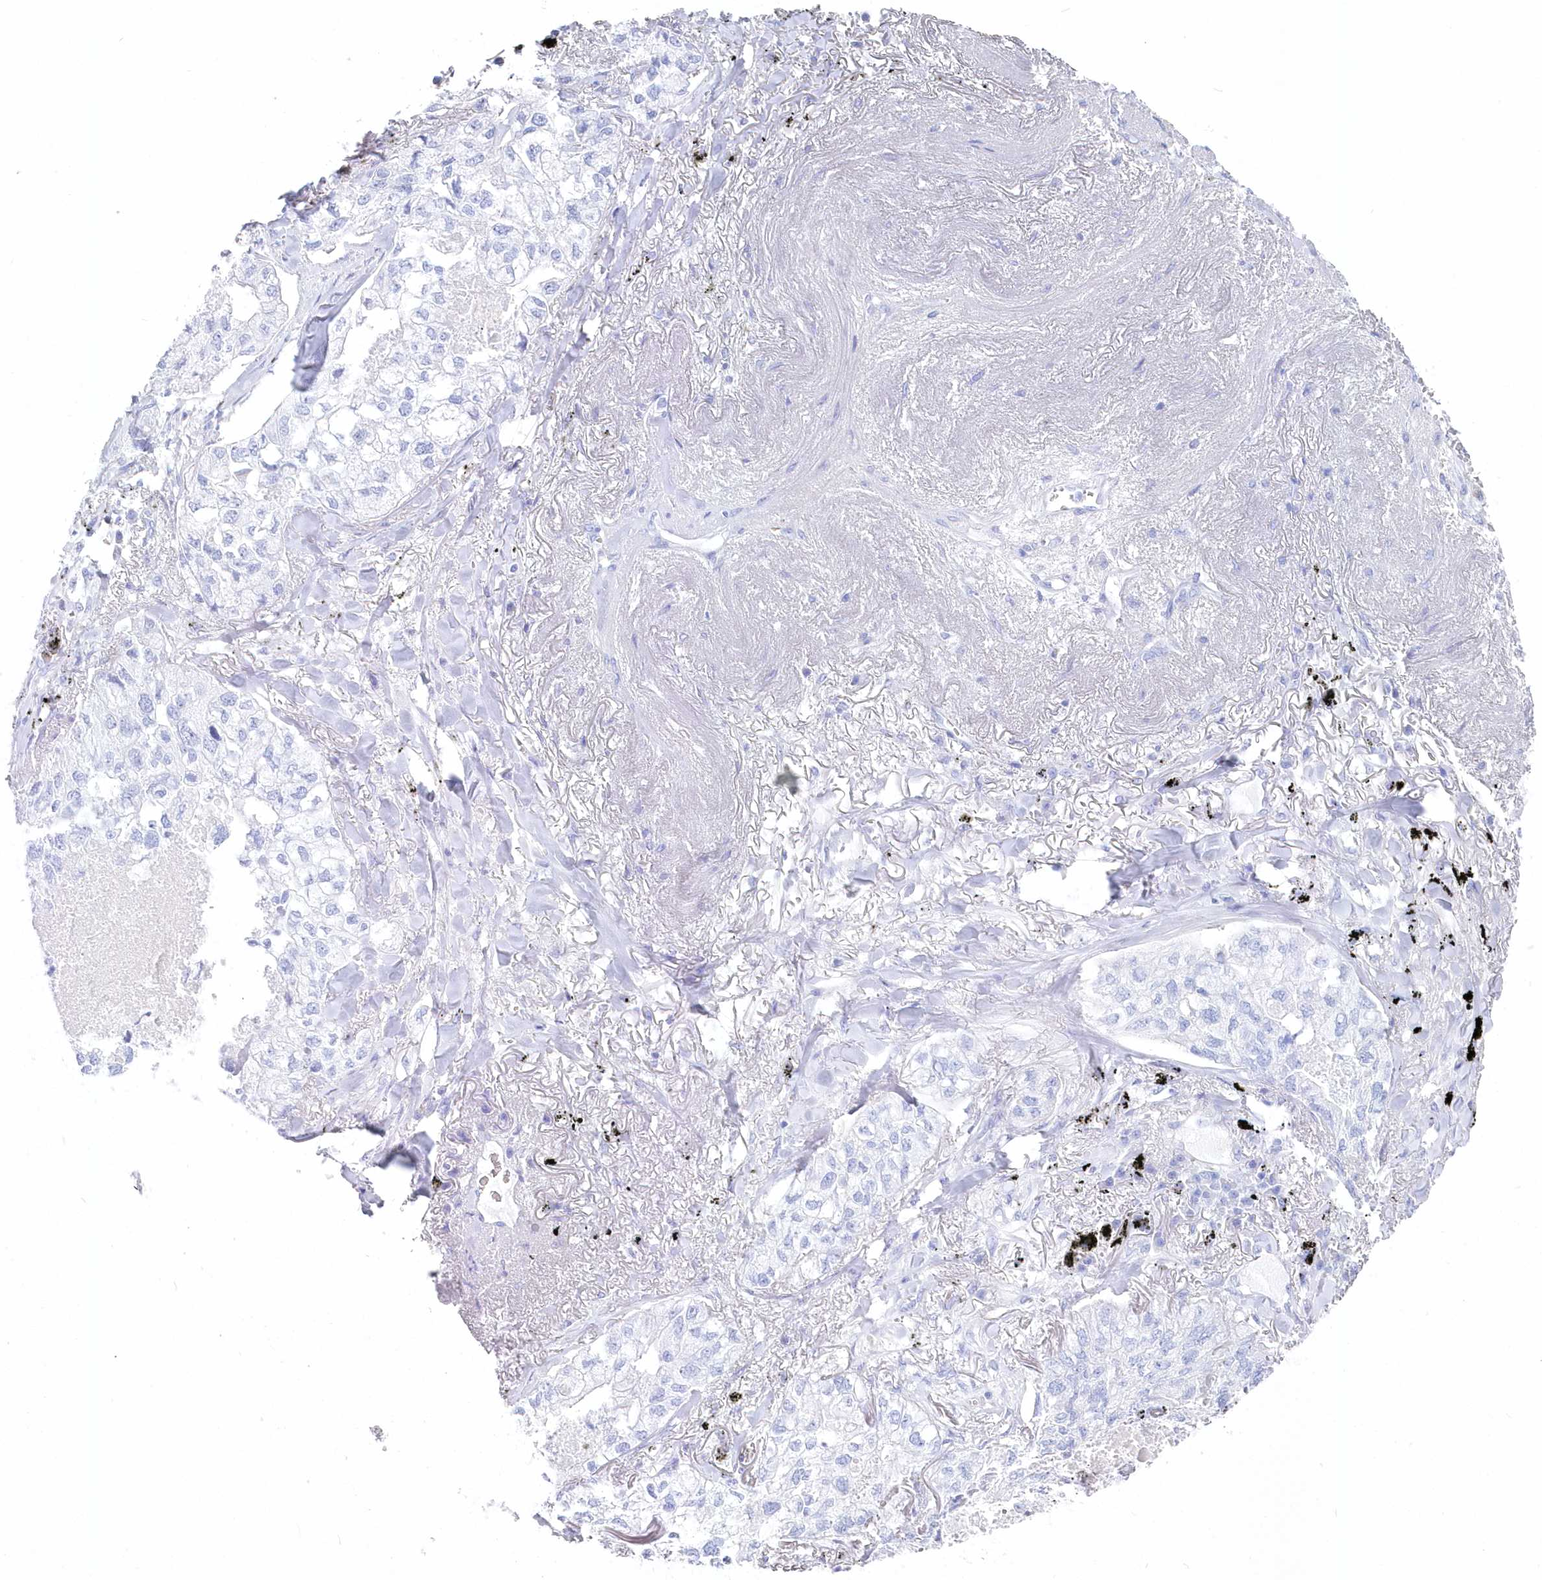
{"staining": {"intensity": "negative", "quantity": "none", "location": "none"}, "tissue": "lung cancer", "cell_type": "Tumor cells", "image_type": "cancer", "snomed": [{"axis": "morphology", "description": "Squamous cell carcinoma, NOS"}, {"axis": "topography", "description": "Lung"}], "caption": "Histopathology image shows no protein positivity in tumor cells of lung squamous cell carcinoma tissue. (Brightfield microscopy of DAB (3,3'-diaminobenzidine) IHC at high magnification).", "gene": "CSNK1G2", "patient": {"sex": "female", "age": 47}}